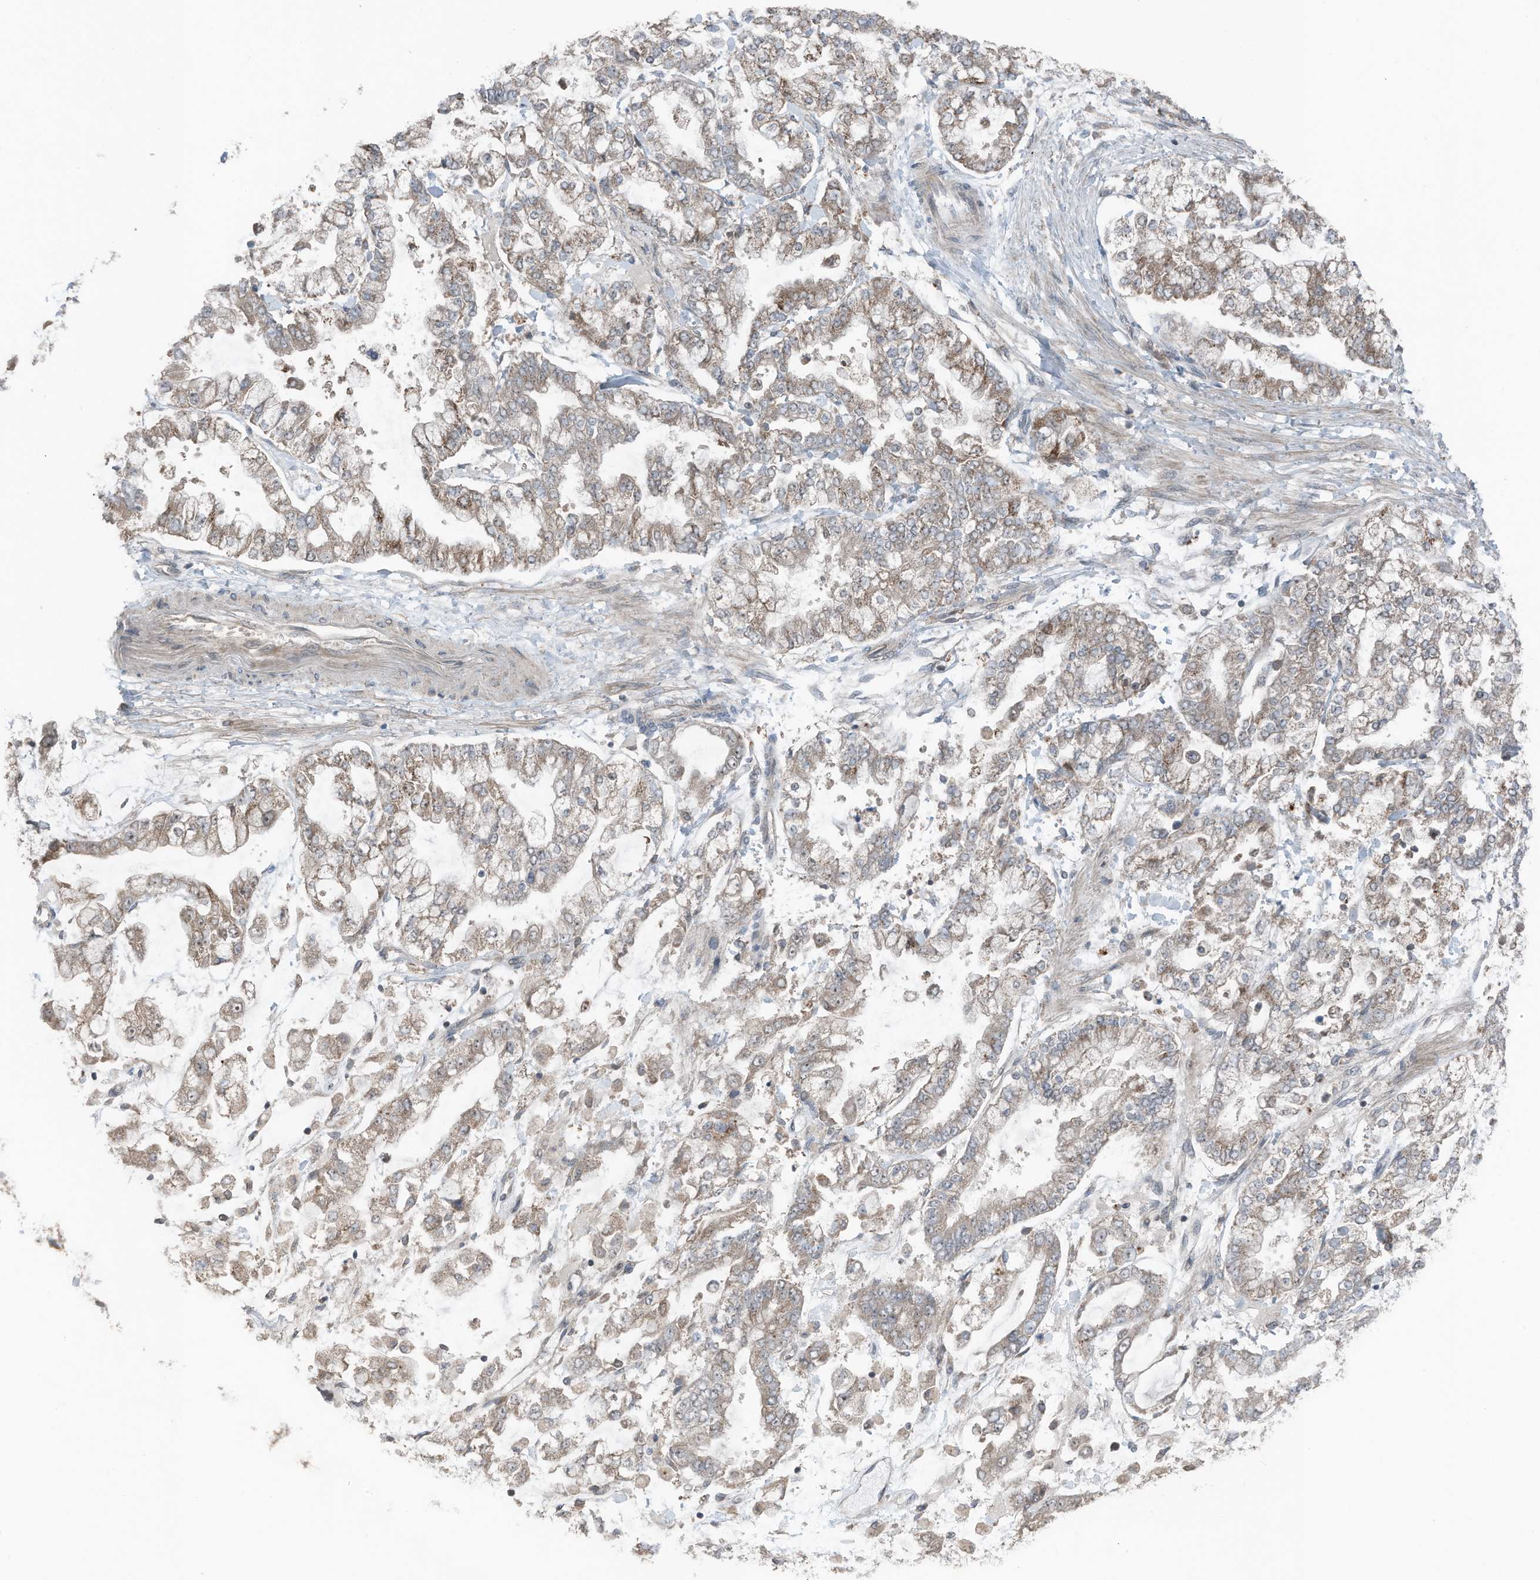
{"staining": {"intensity": "weak", "quantity": ">75%", "location": "cytoplasmic/membranous,nuclear"}, "tissue": "stomach cancer", "cell_type": "Tumor cells", "image_type": "cancer", "snomed": [{"axis": "morphology", "description": "Normal tissue, NOS"}, {"axis": "morphology", "description": "Adenocarcinoma, NOS"}, {"axis": "topography", "description": "Stomach, upper"}, {"axis": "topography", "description": "Stomach"}], "caption": "Protein staining of stomach cancer tissue exhibits weak cytoplasmic/membranous and nuclear expression in about >75% of tumor cells. (Brightfield microscopy of DAB IHC at high magnification).", "gene": "TXNDC9", "patient": {"sex": "male", "age": 76}}